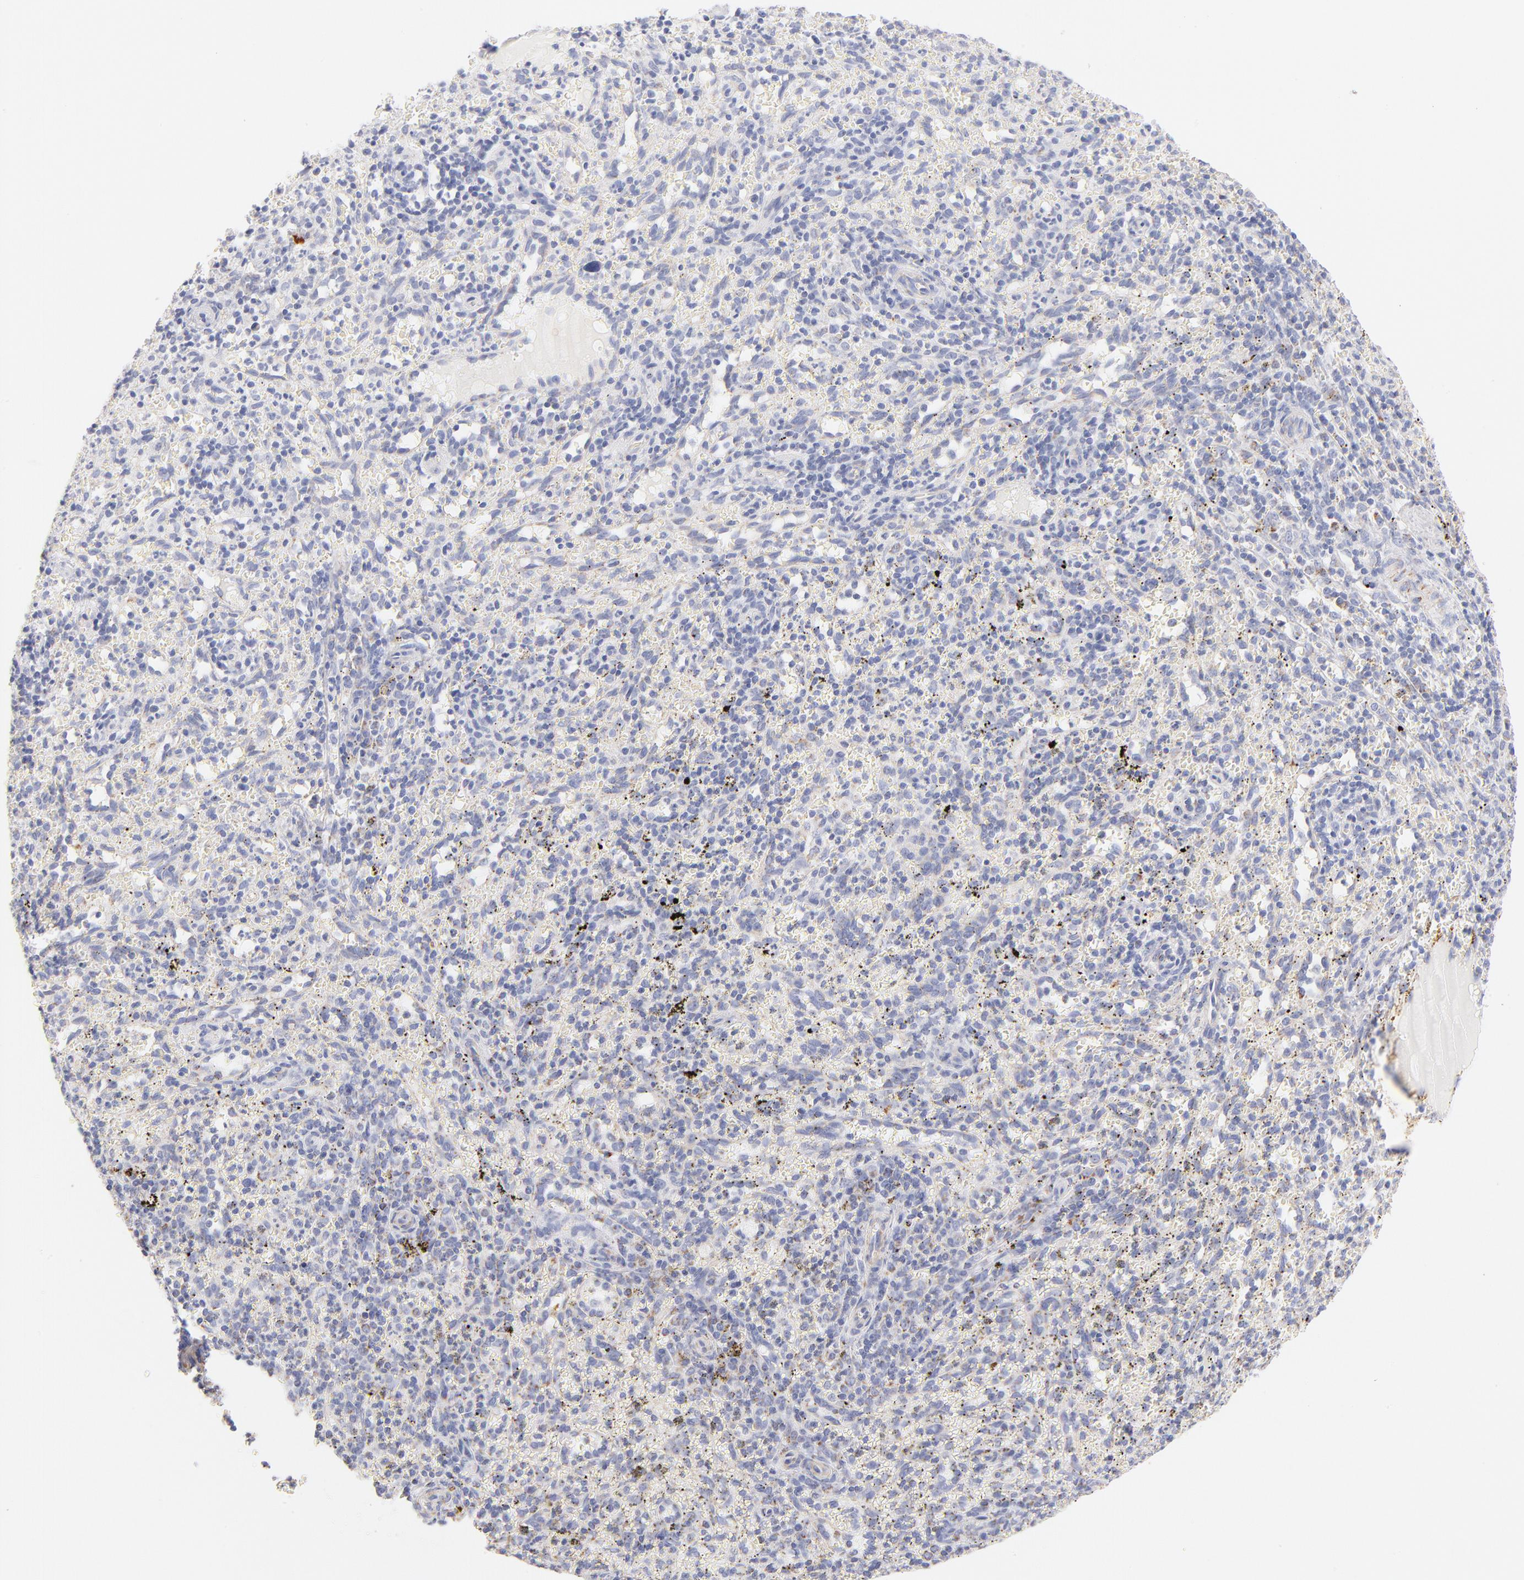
{"staining": {"intensity": "negative", "quantity": "none", "location": "none"}, "tissue": "spleen", "cell_type": "Cells in red pulp", "image_type": "normal", "snomed": [{"axis": "morphology", "description": "Normal tissue, NOS"}, {"axis": "topography", "description": "Spleen"}], "caption": "Spleen was stained to show a protein in brown. There is no significant staining in cells in red pulp. The staining was performed using DAB to visualize the protein expression in brown, while the nuclei were stained in blue with hematoxylin (Magnification: 20x).", "gene": "AIFM1", "patient": {"sex": "female", "age": 10}}